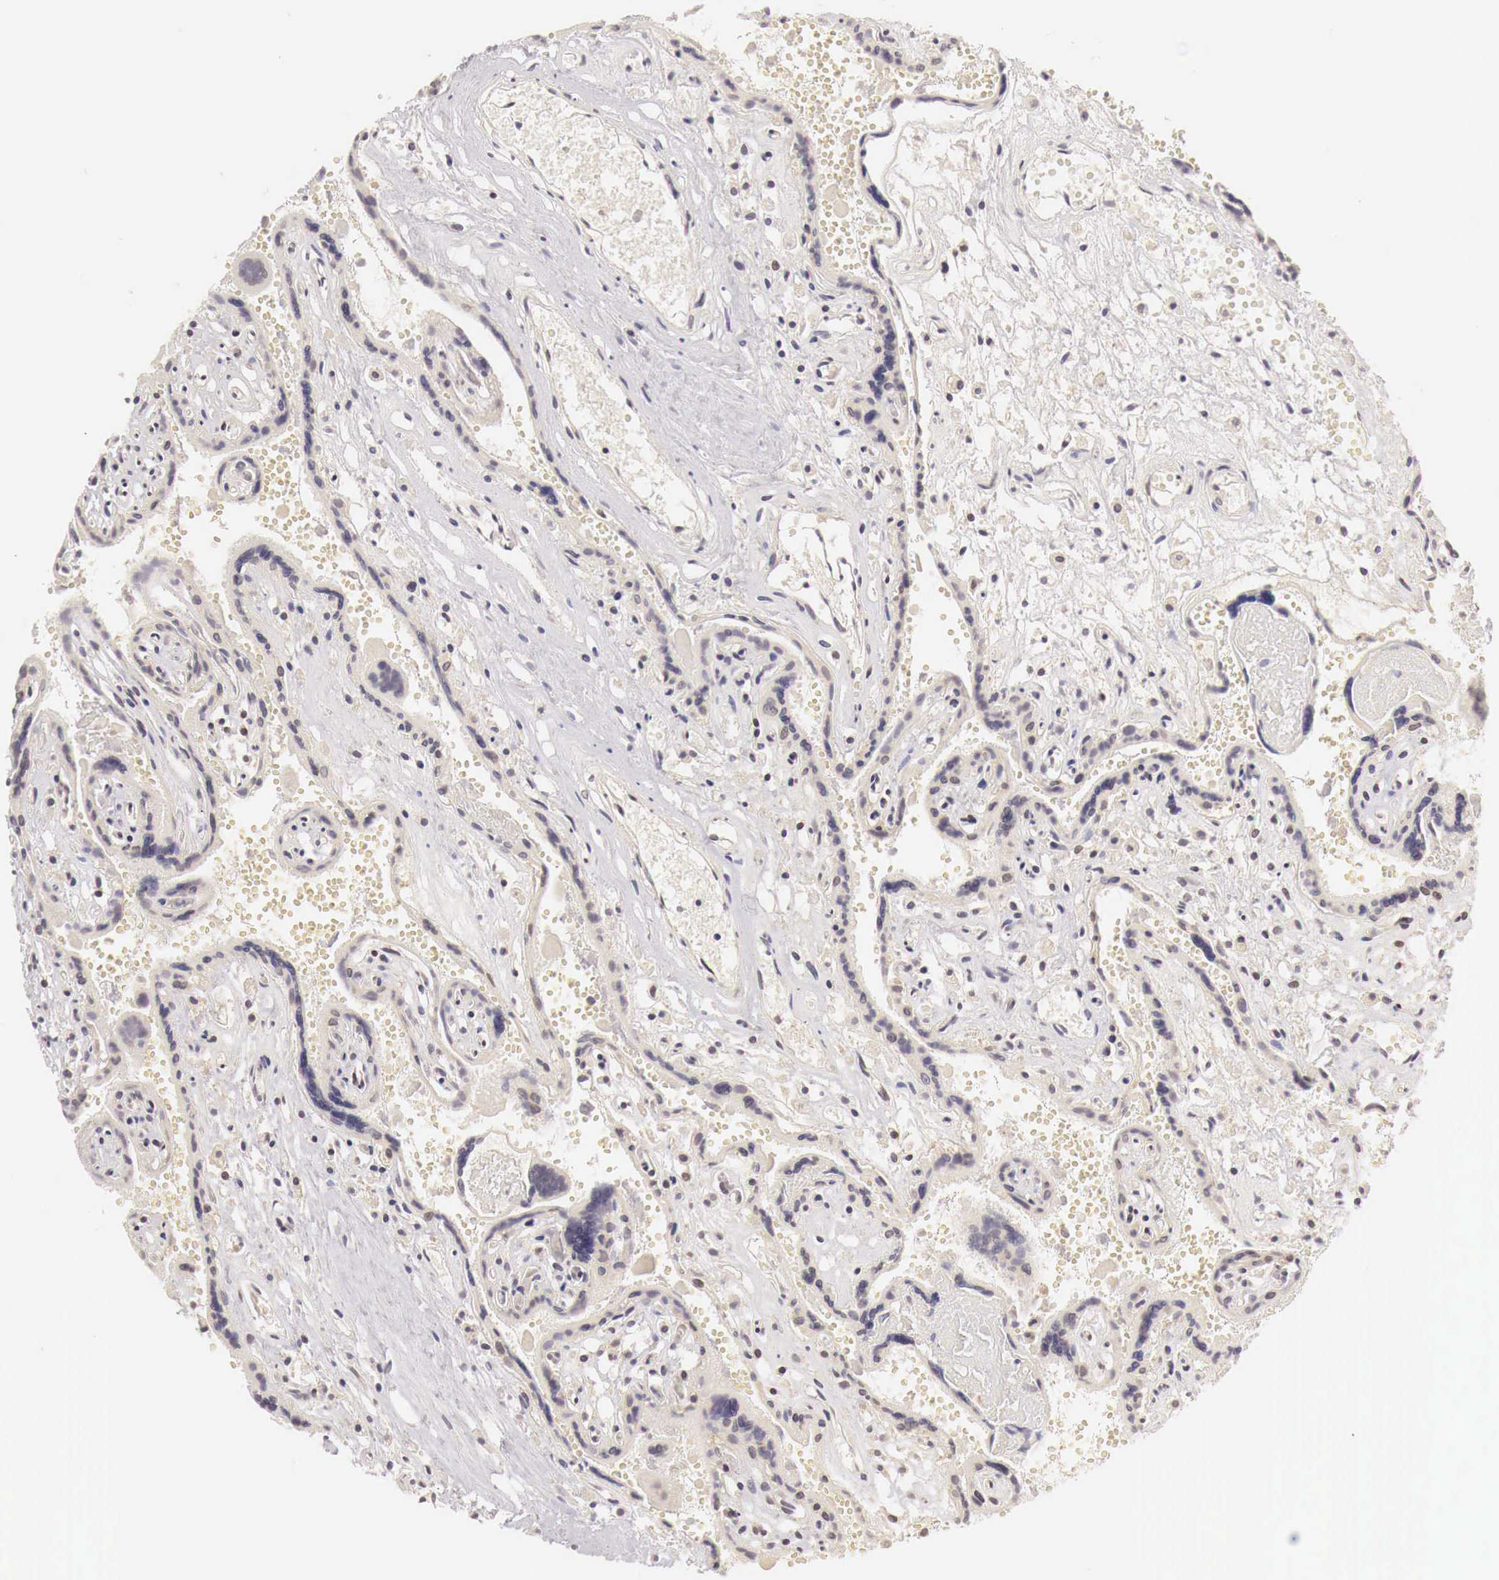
{"staining": {"intensity": "weak", "quantity": "25%-75%", "location": "nuclear"}, "tissue": "placenta", "cell_type": "Trophoblastic cells", "image_type": "normal", "snomed": [{"axis": "morphology", "description": "Normal tissue, NOS"}, {"axis": "topography", "description": "Placenta"}], "caption": "About 25%-75% of trophoblastic cells in benign human placenta demonstrate weak nuclear protein positivity as visualized by brown immunohistochemical staining.", "gene": "GPKOW", "patient": {"sex": "female", "age": 40}}